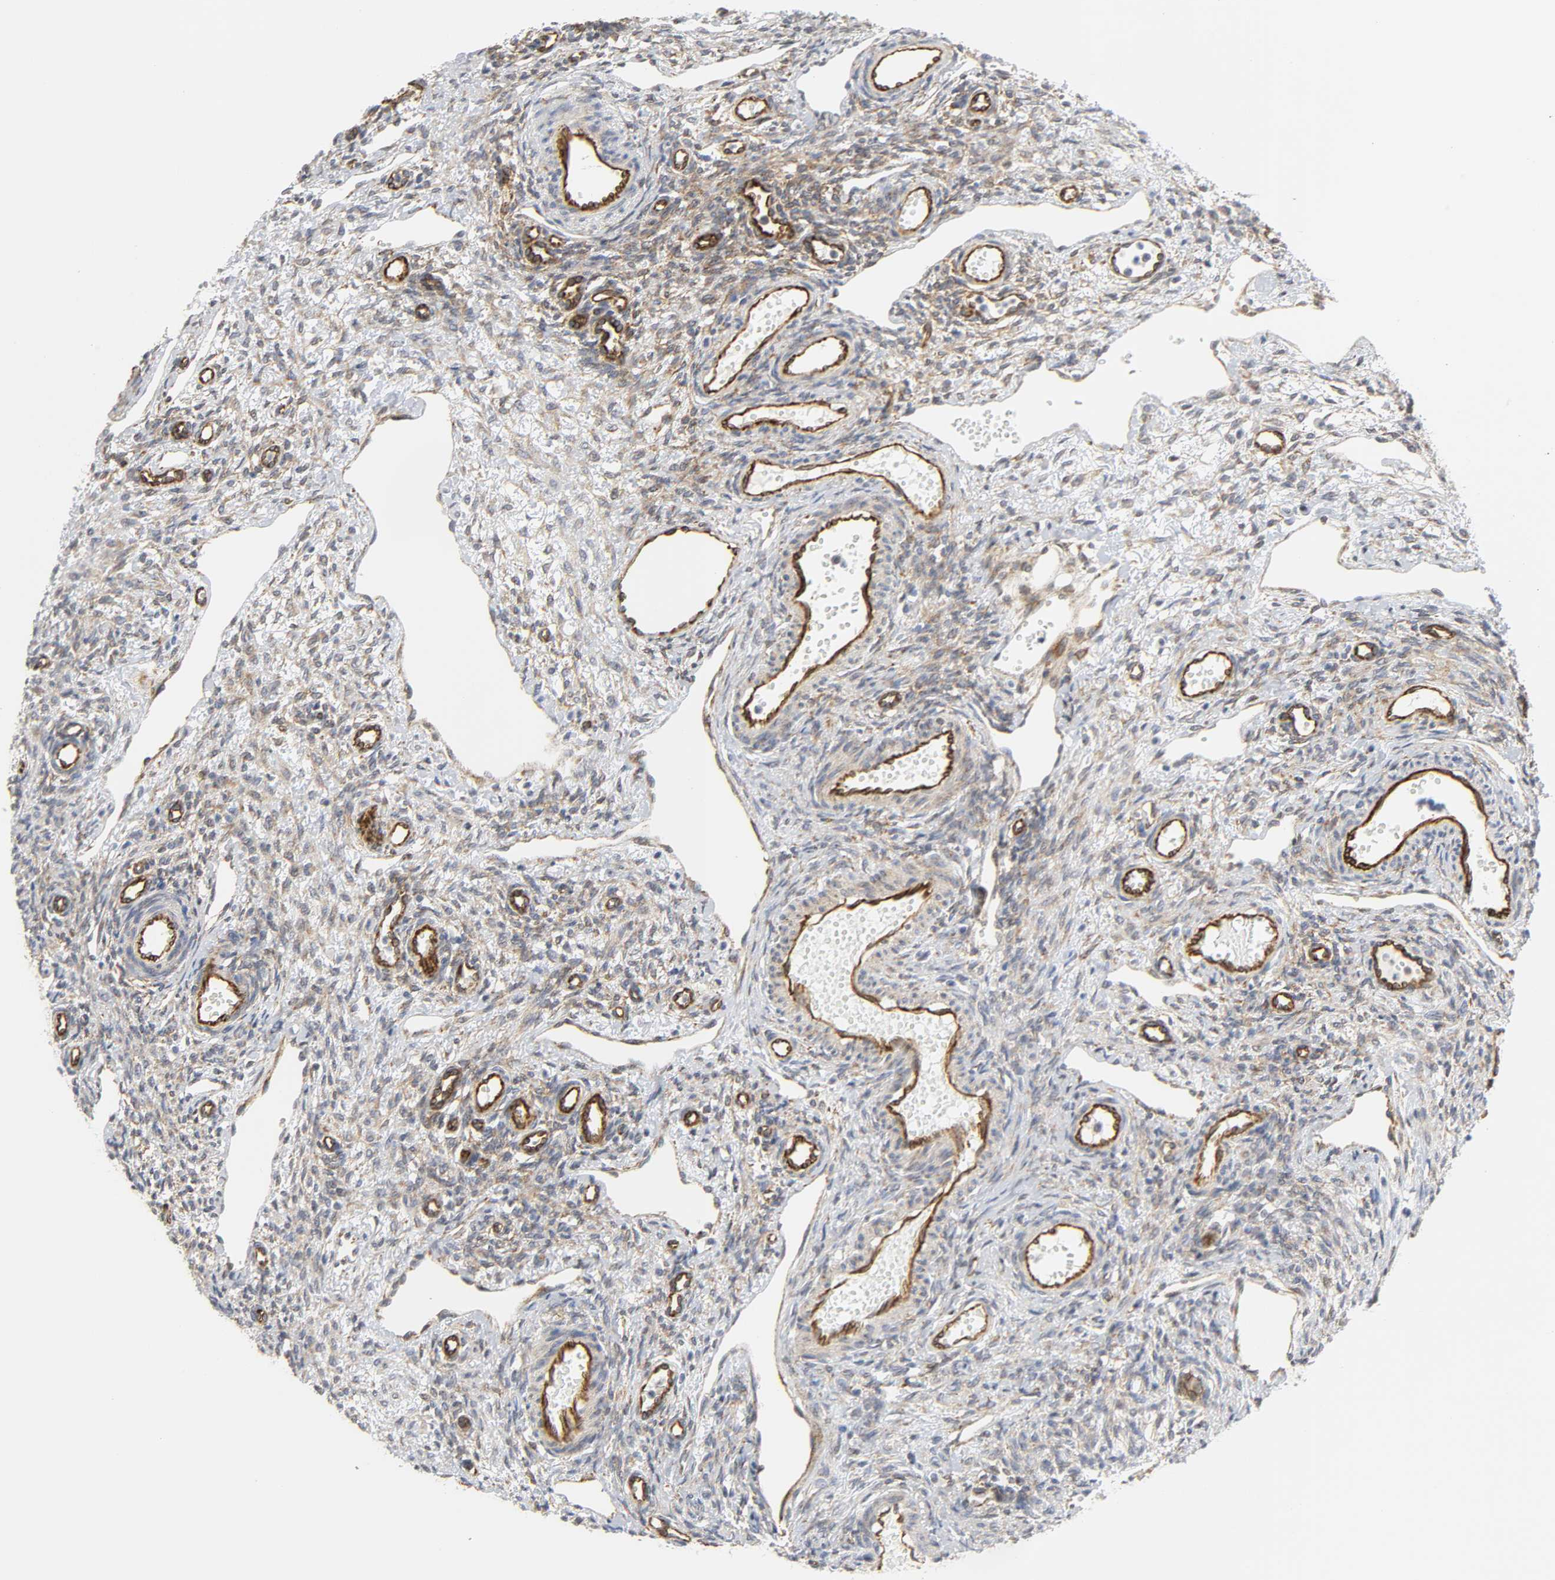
{"staining": {"intensity": "weak", "quantity": "25%-75%", "location": "cytoplasmic/membranous"}, "tissue": "ovary", "cell_type": "Ovarian stroma cells", "image_type": "normal", "snomed": [{"axis": "morphology", "description": "Normal tissue, NOS"}, {"axis": "topography", "description": "Ovary"}], "caption": "IHC staining of benign ovary, which demonstrates low levels of weak cytoplasmic/membranous positivity in about 25%-75% of ovarian stroma cells indicating weak cytoplasmic/membranous protein expression. The staining was performed using DAB (3,3'-diaminobenzidine) (brown) for protein detection and nuclei were counterstained in hematoxylin (blue).", "gene": "DOCK1", "patient": {"sex": "female", "age": 33}}